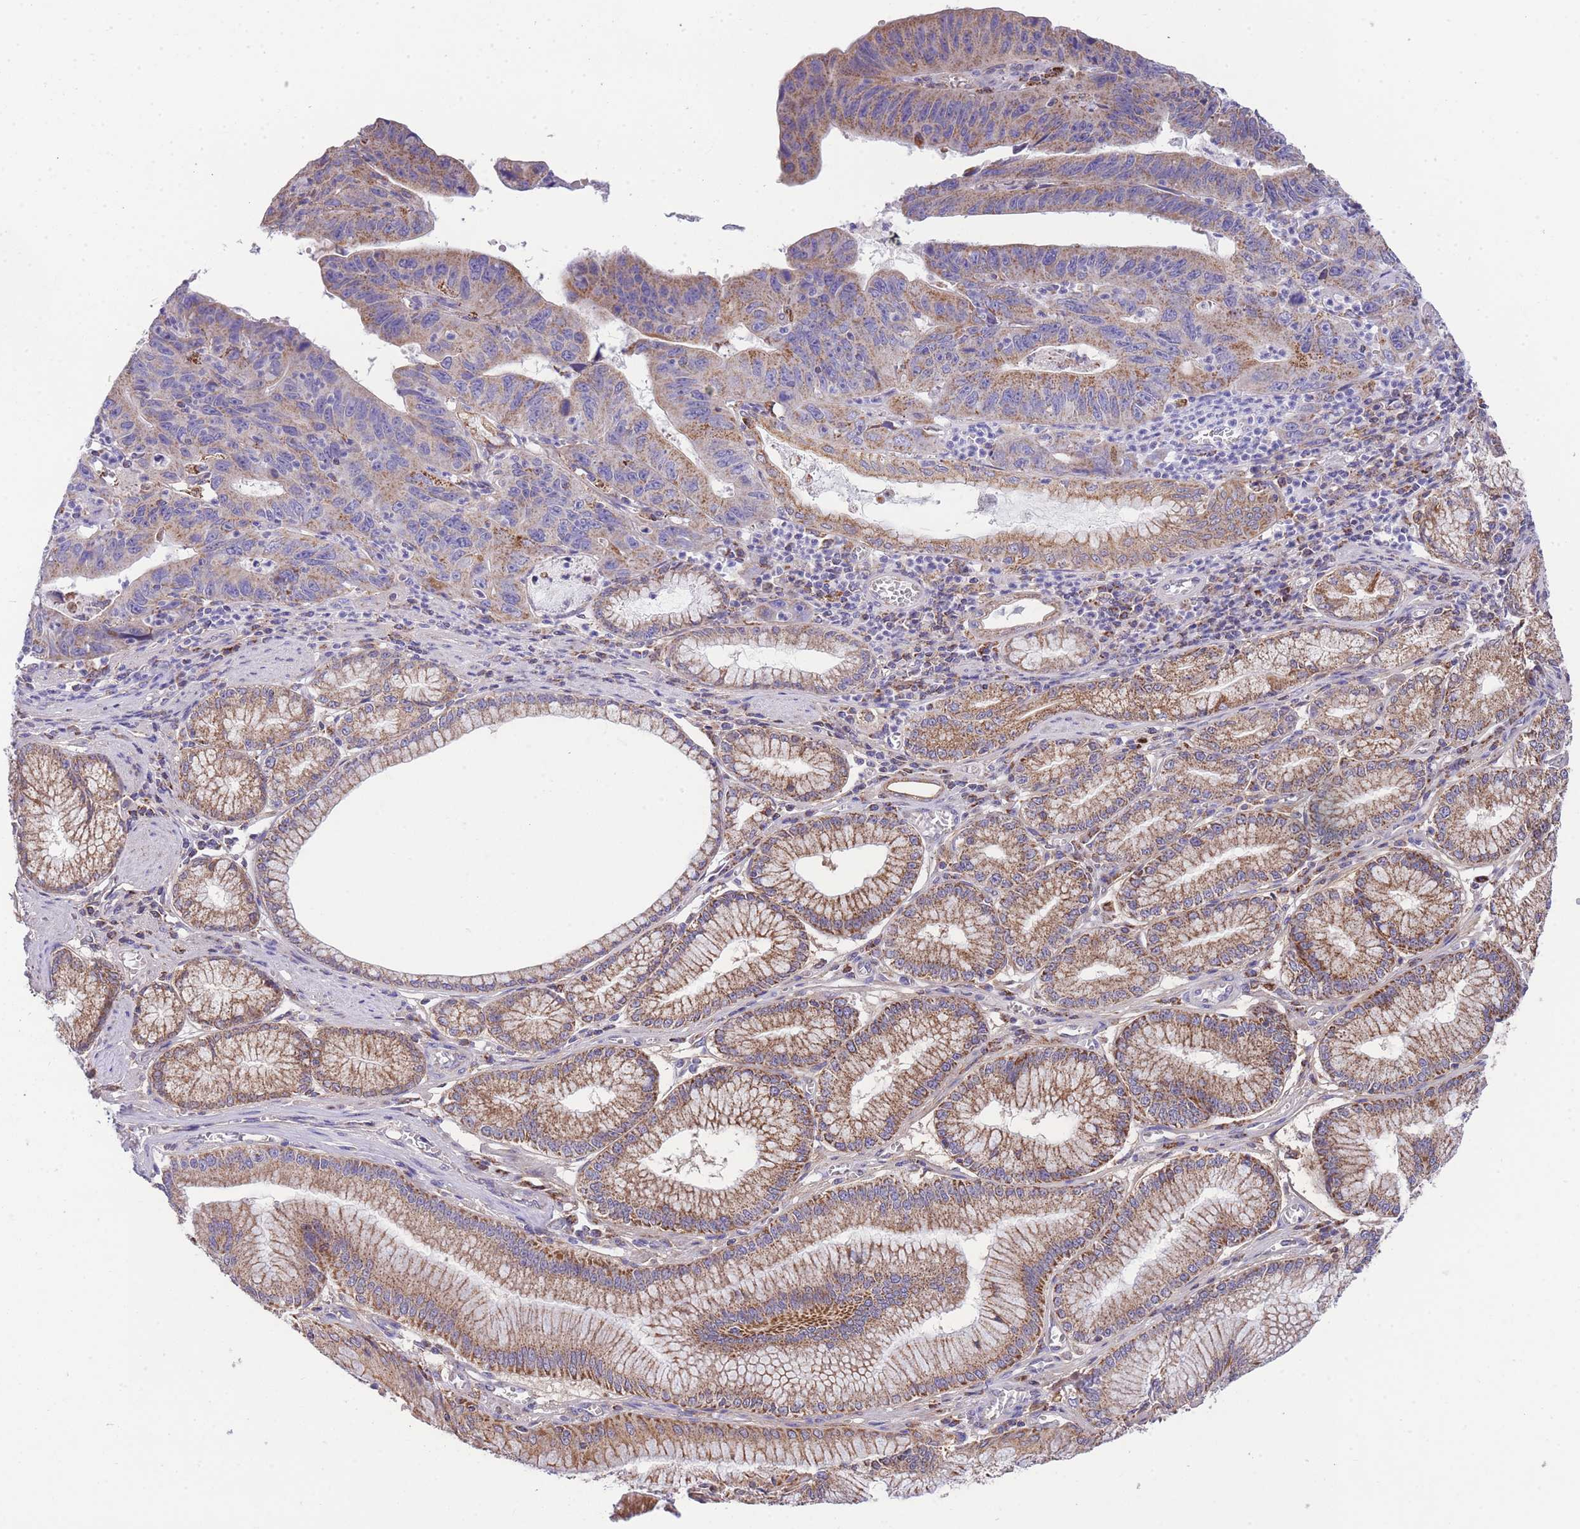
{"staining": {"intensity": "moderate", "quantity": ">75%", "location": "cytoplasmic/membranous"}, "tissue": "stomach cancer", "cell_type": "Tumor cells", "image_type": "cancer", "snomed": [{"axis": "morphology", "description": "Adenocarcinoma, NOS"}, {"axis": "topography", "description": "Stomach"}], "caption": "Immunohistochemistry image of adenocarcinoma (stomach) stained for a protein (brown), which displays medium levels of moderate cytoplasmic/membranous expression in about >75% of tumor cells.", "gene": "ST3GAL3", "patient": {"sex": "male", "age": 59}}